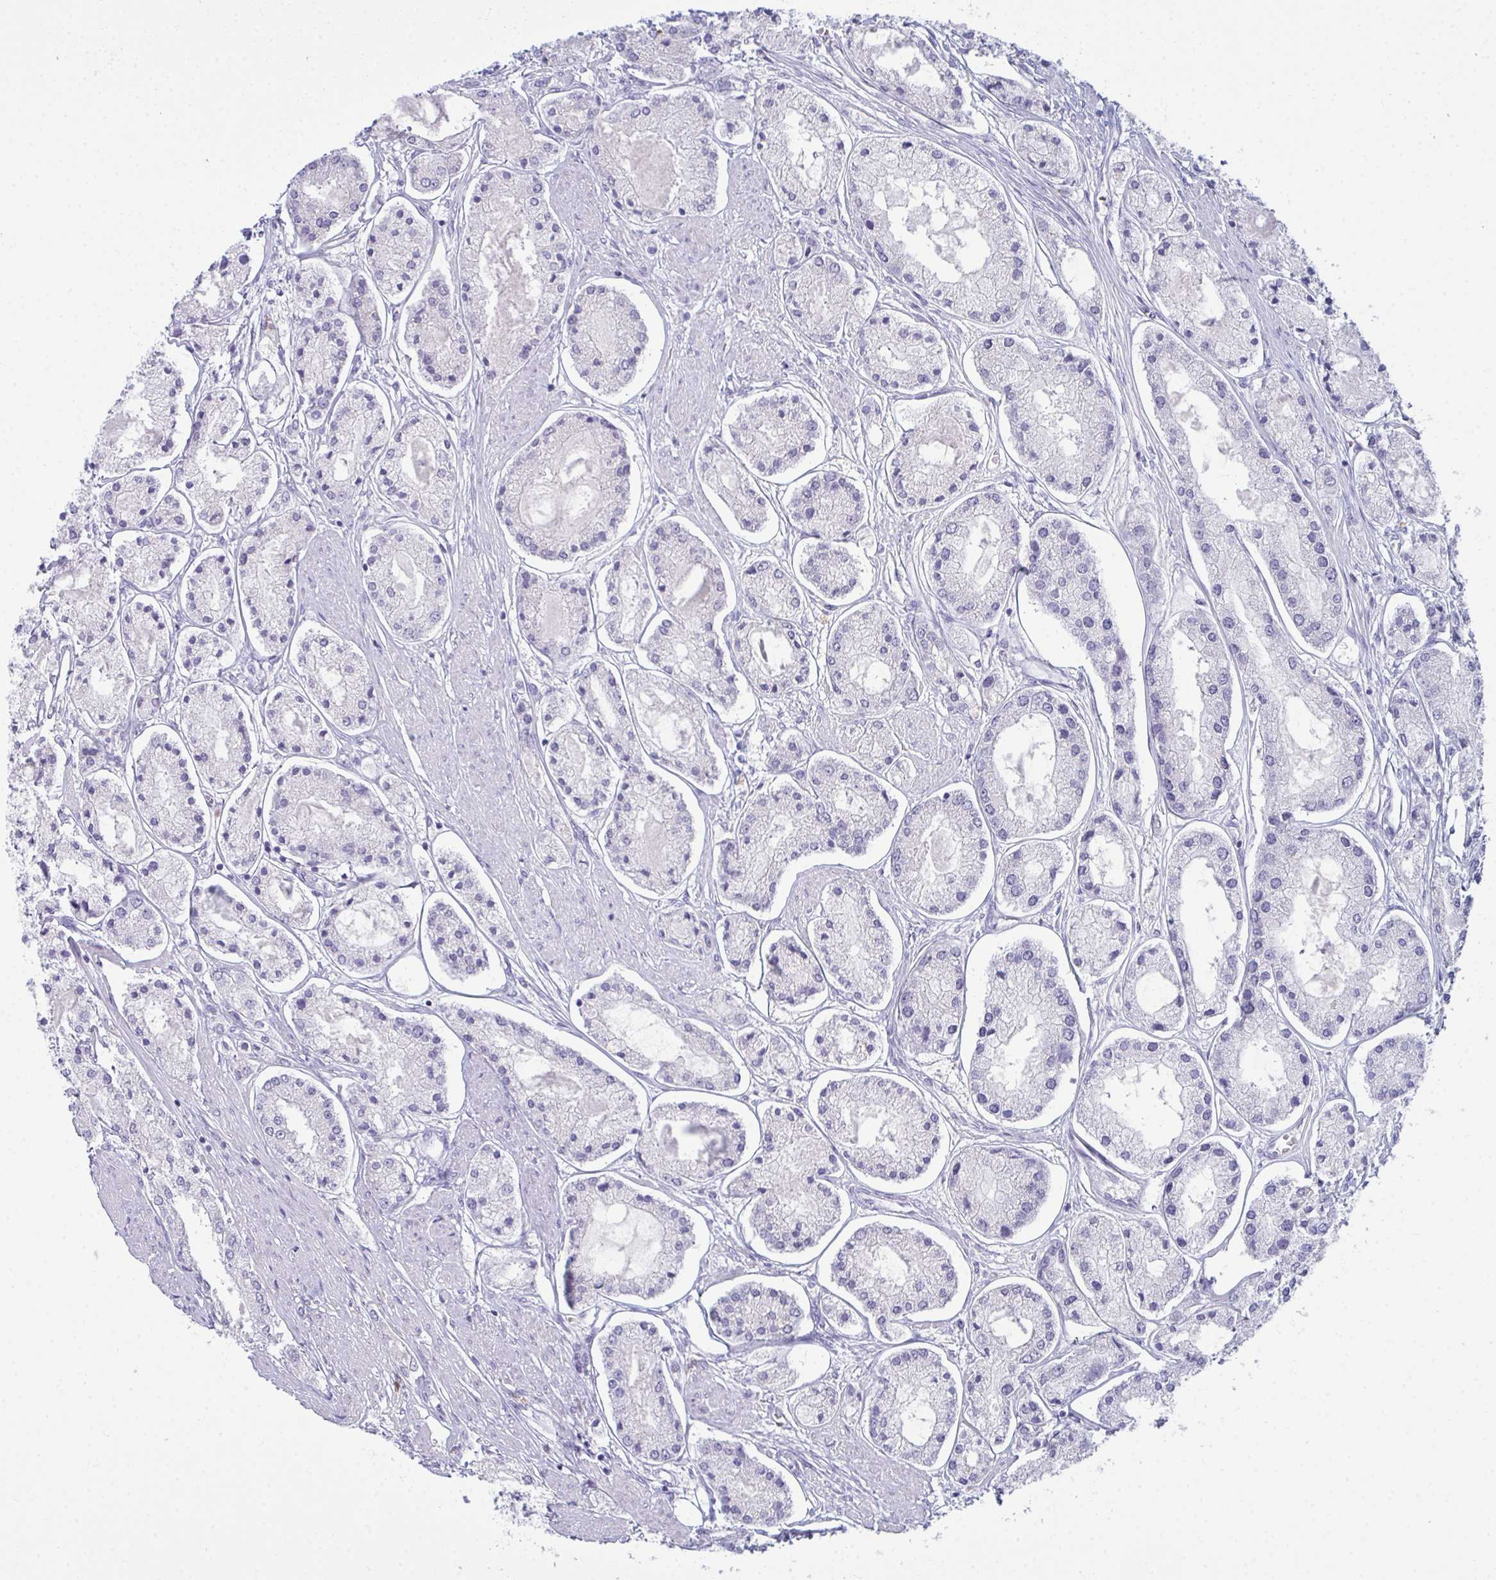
{"staining": {"intensity": "negative", "quantity": "none", "location": "none"}, "tissue": "prostate cancer", "cell_type": "Tumor cells", "image_type": "cancer", "snomed": [{"axis": "morphology", "description": "Adenocarcinoma, High grade"}, {"axis": "topography", "description": "Prostate"}], "caption": "A micrograph of human adenocarcinoma (high-grade) (prostate) is negative for staining in tumor cells.", "gene": "SERPINB10", "patient": {"sex": "male", "age": 66}}